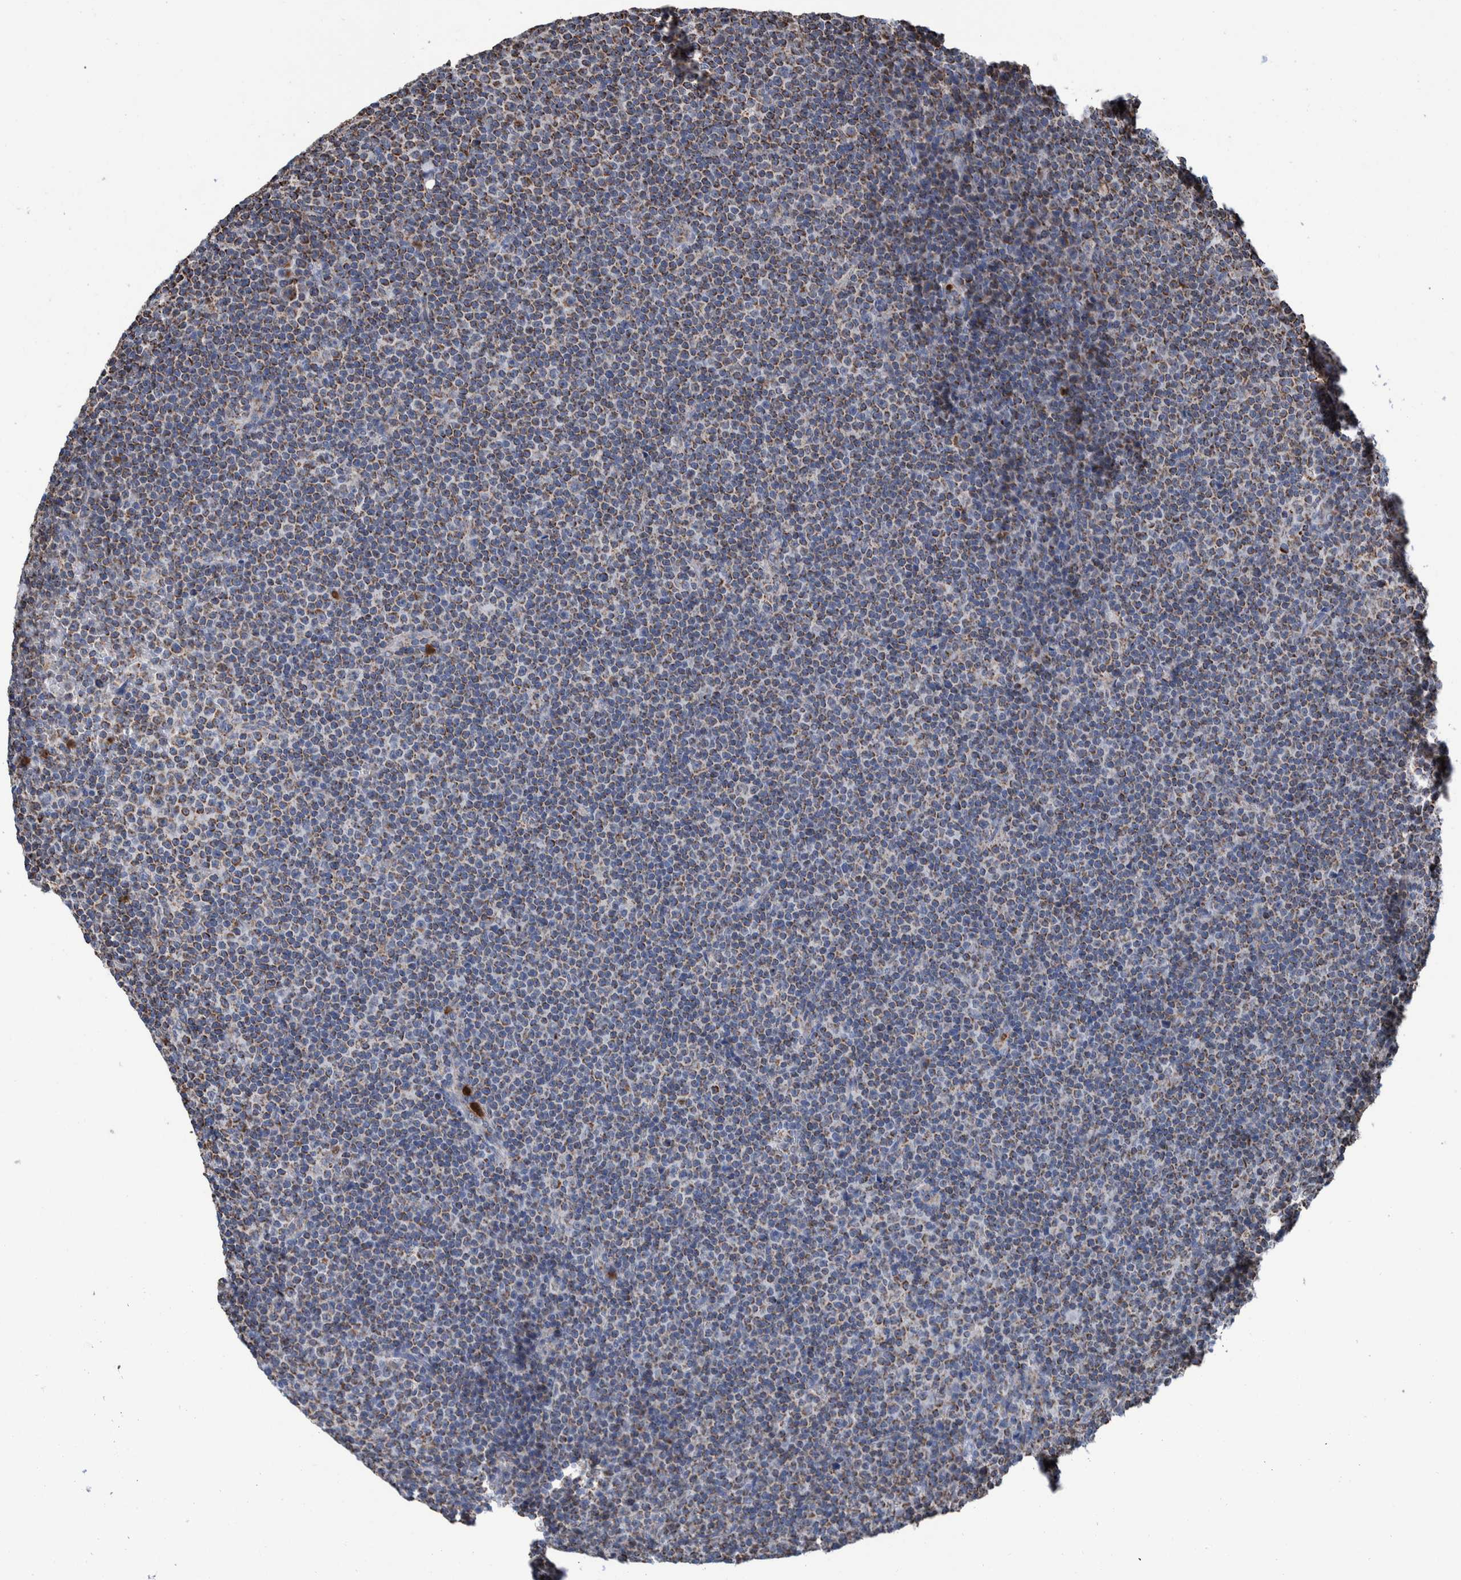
{"staining": {"intensity": "moderate", "quantity": "25%-75%", "location": "cytoplasmic/membranous"}, "tissue": "lymphoma", "cell_type": "Tumor cells", "image_type": "cancer", "snomed": [{"axis": "morphology", "description": "Malignant lymphoma, non-Hodgkin's type, Low grade"}, {"axis": "topography", "description": "Lymph node"}], "caption": "High-power microscopy captured an IHC photomicrograph of lymphoma, revealing moderate cytoplasmic/membranous staining in approximately 25%-75% of tumor cells.", "gene": "DECR1", "patient": {"sex": "female", "age": 67}}